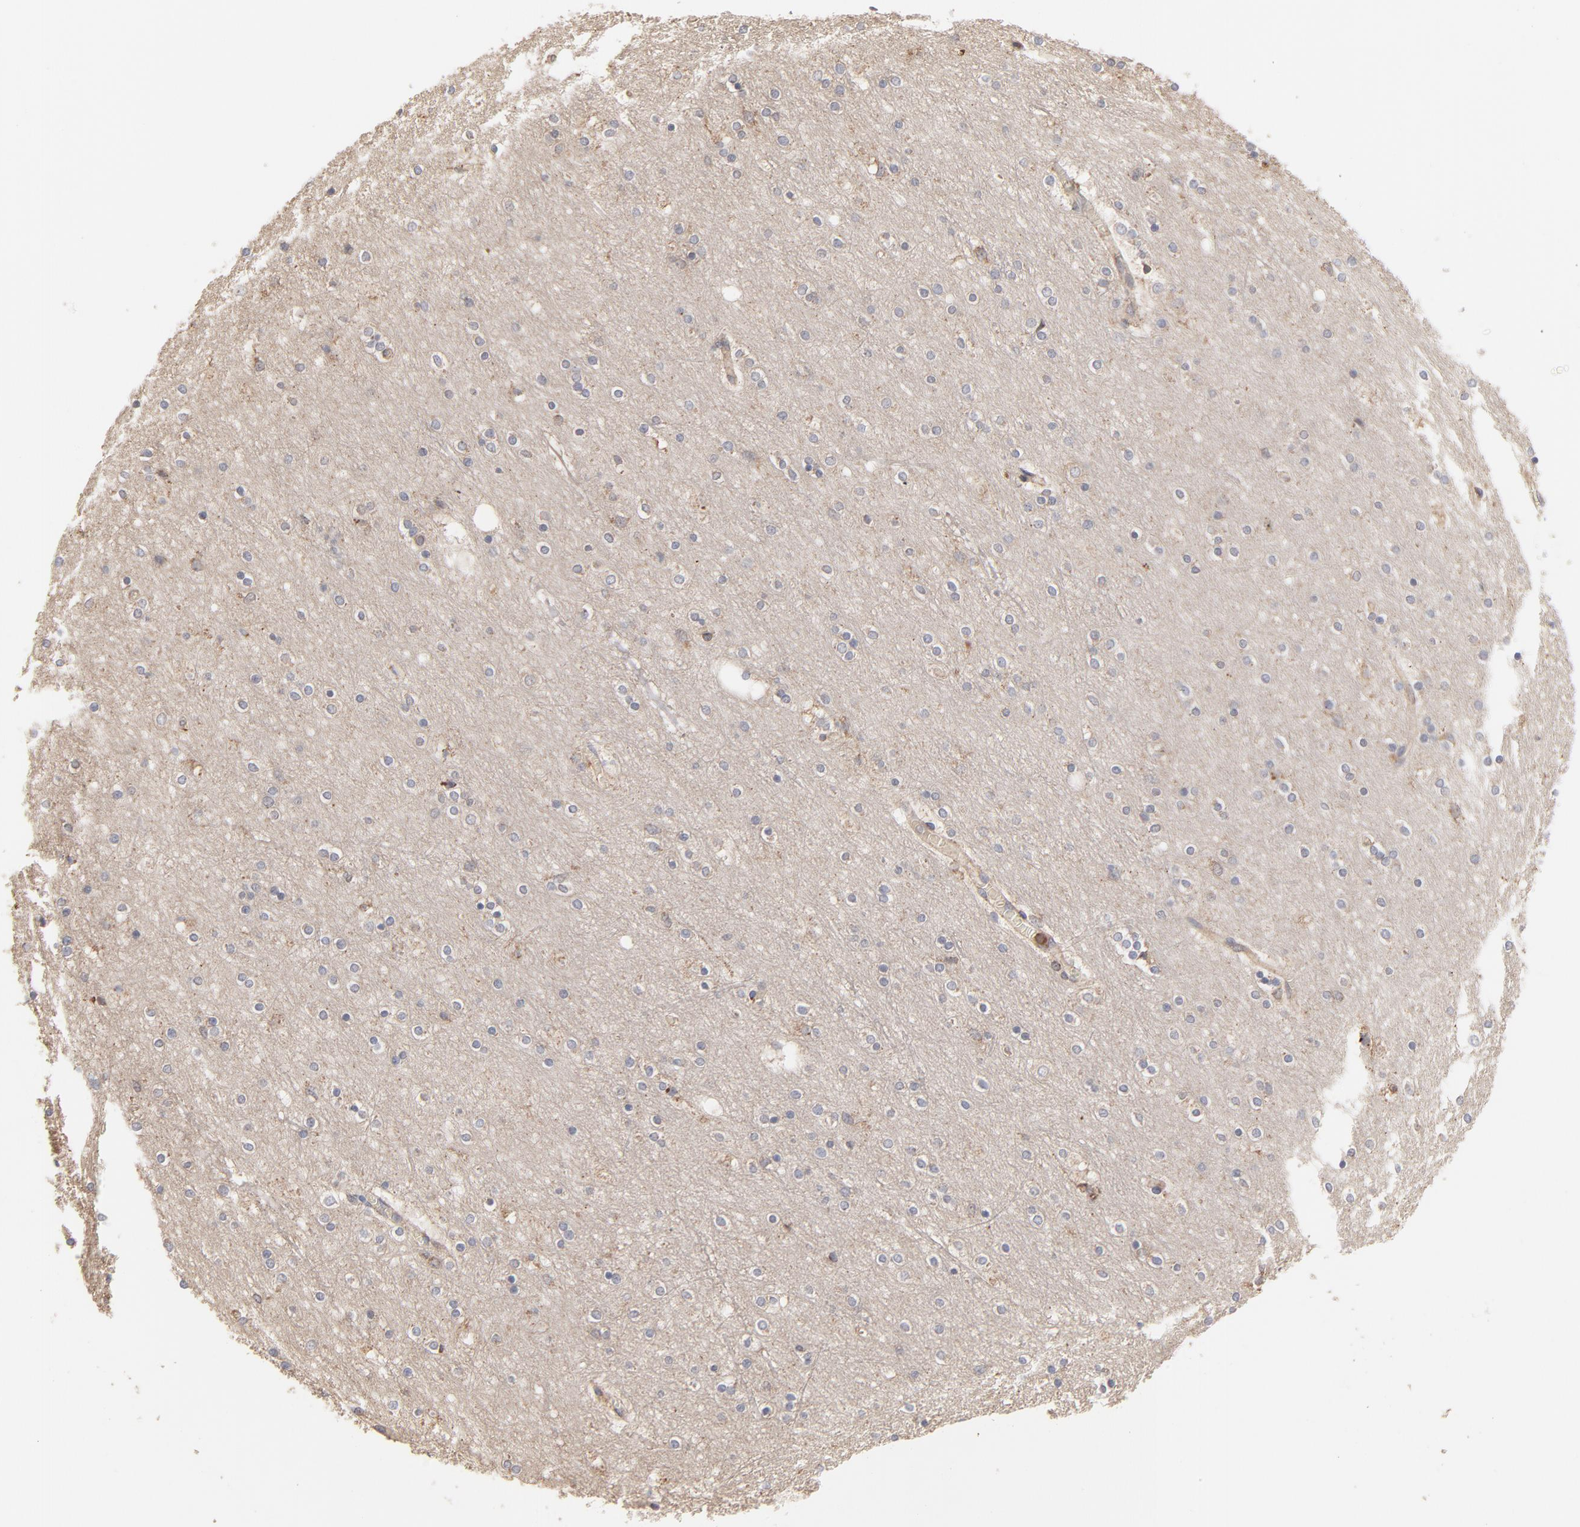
{"staining": {"intensity": "negative", "quantity": "none", "location": "none"}, "tissue": "cerebral cortex", "cell_type": "Endothelial cells", "image_type": "normal", "snomed": [{"axis": "morphology", "description": "Normal tissue, NOS"}, {"axis": "topography", "description": "Cerebral cortex"}], "caption": "Cerebral cortex stained for a protein using immunohistochemistry exhibits no positivity endothelial cells.", "gene": "RNF213", "patient": {"sex": "female", "age": 54}}